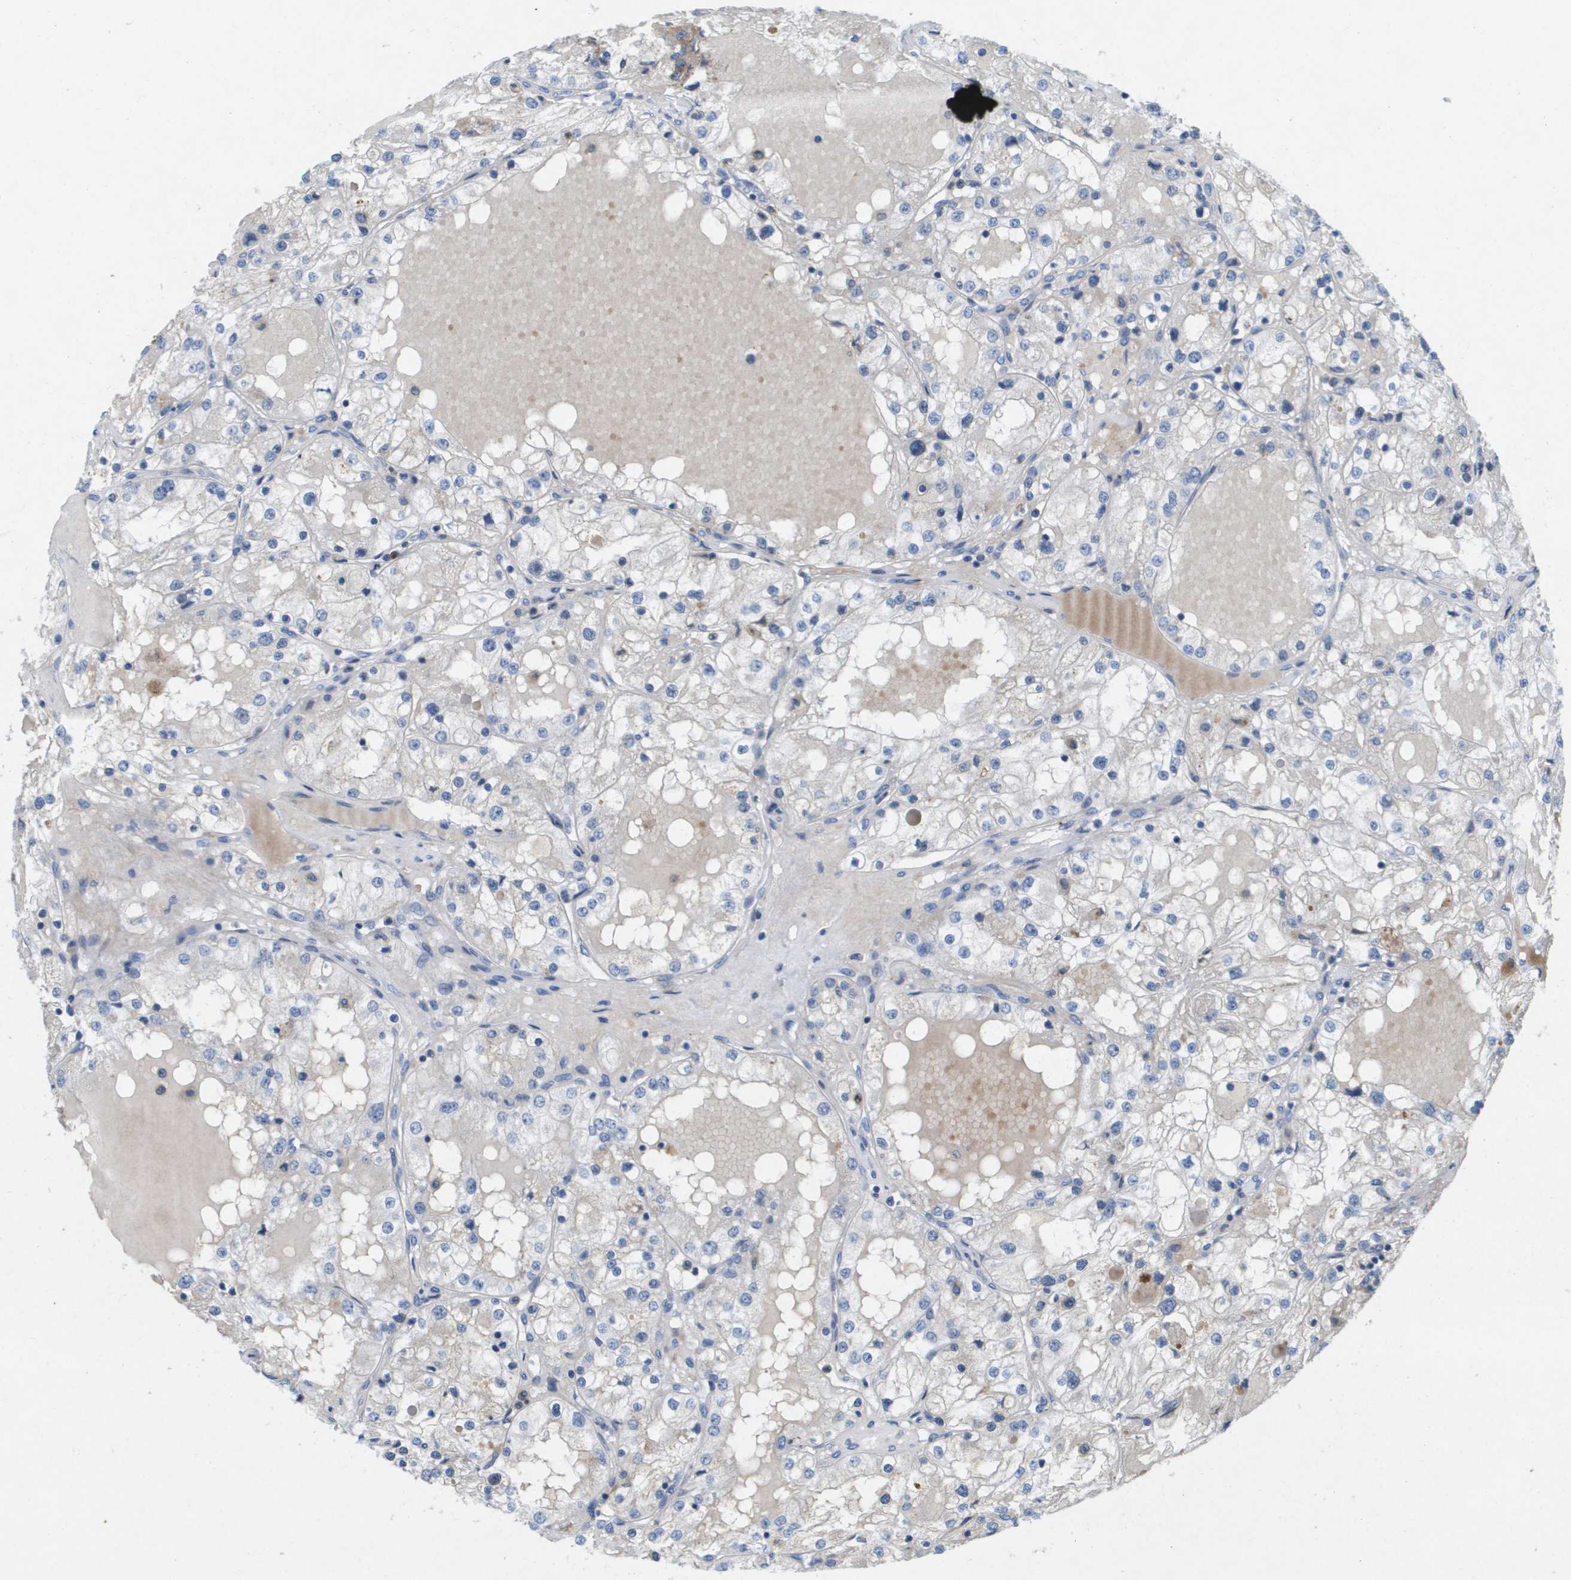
{"staining": {"intensity": "negative", "quantity": "none", "location": "none"}, "tissue": "renal cancer", "cell_type": "Tumor cells", "image_type": "cancer", "snomed": [{"axis": "morphology", "description": "Adenocarcinoma, NOS"}, {"axis": "topography", "description": "Kidney"}], "caption": "A high-resolution histopathology image shows immunohistochemistry staining of adenocarcinoma (renal), which exhibits no significant positivity in tumor cells.", "gene": "LIPG", "patient": {"sex": "male", "age": 68}}